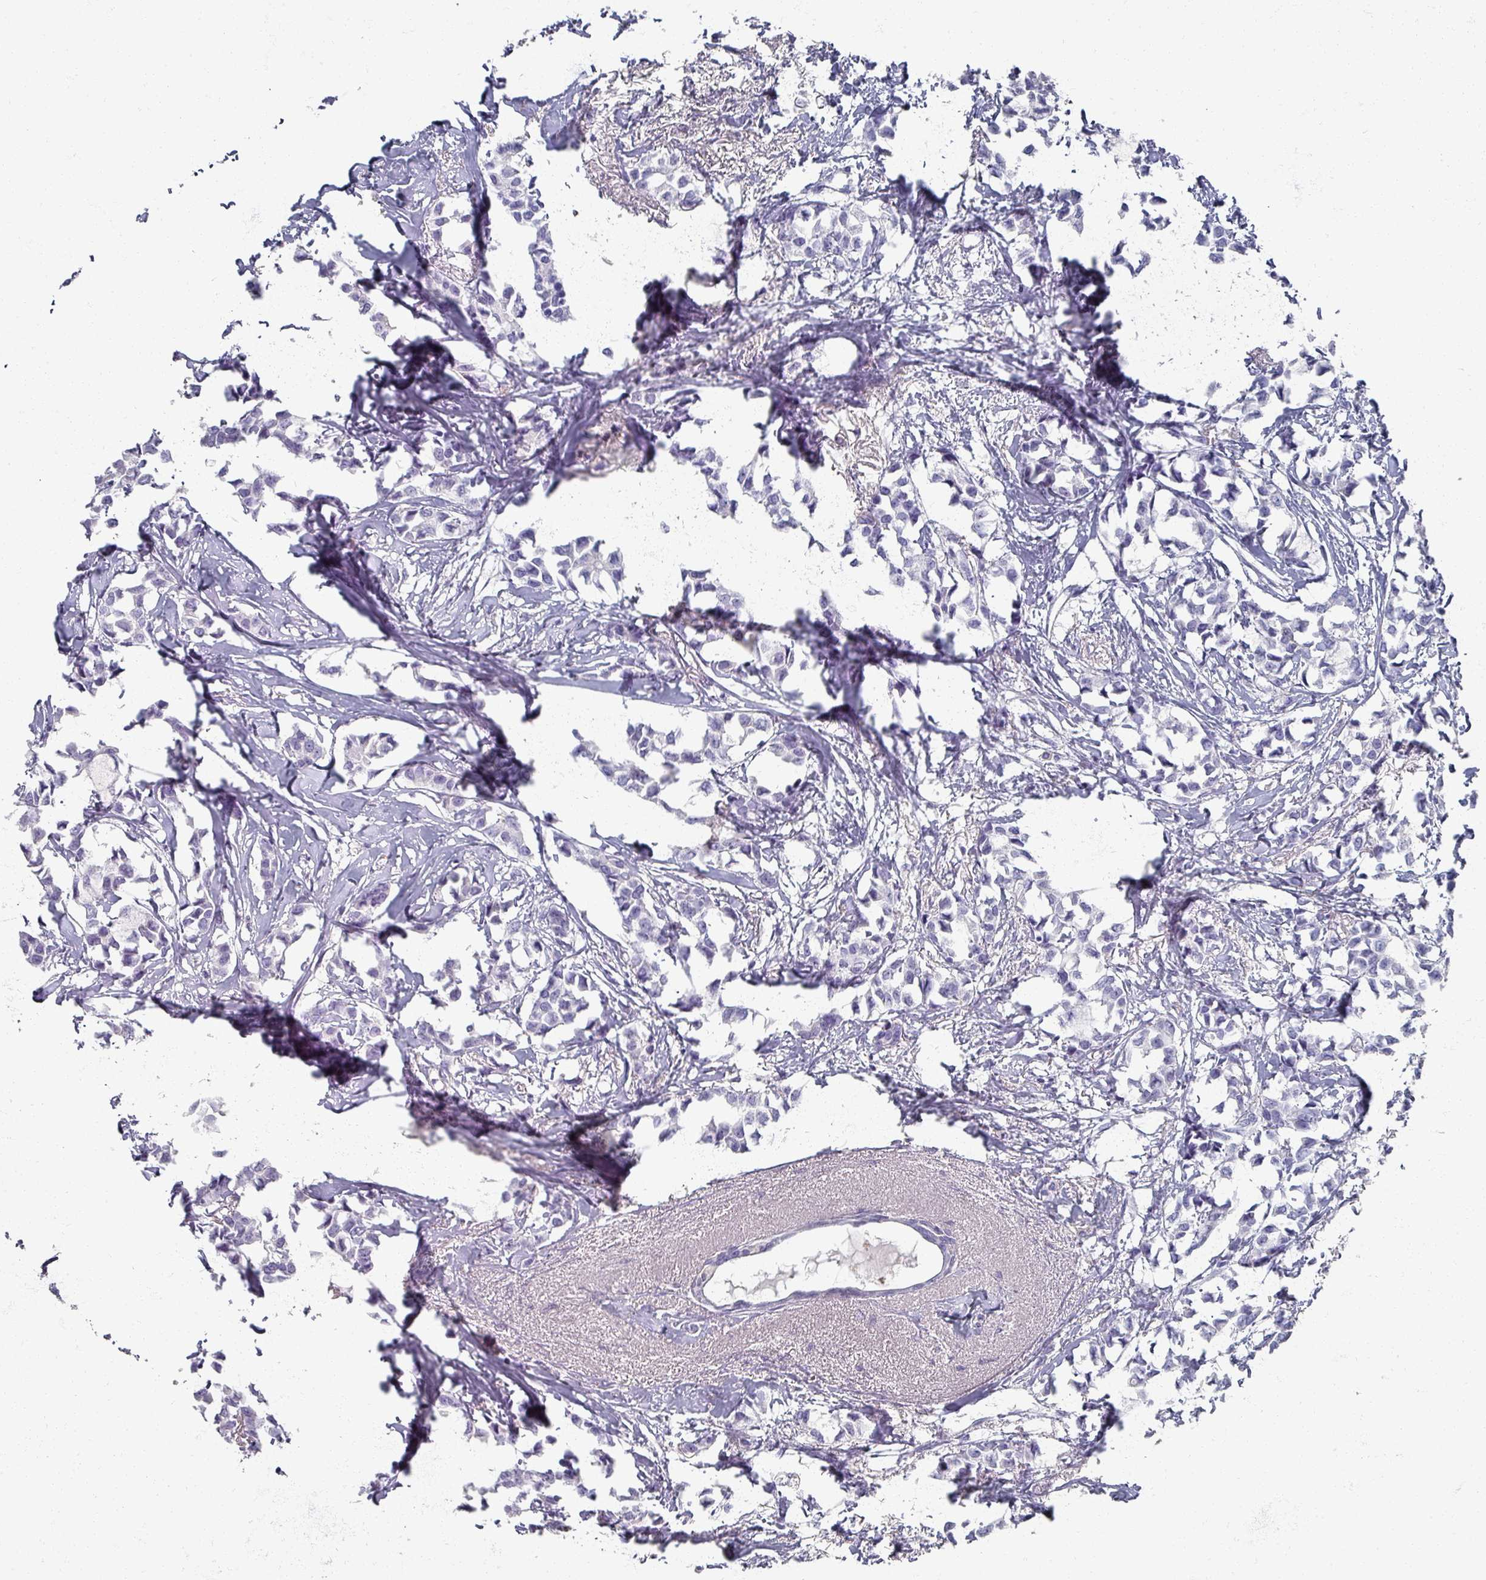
{"staining": {"intensity": "negative", "quantity": "none", "location": "none"}, "tissue": "breast cancer", "cell_type": "Tumor cells", "image_type": "cancer", "snomed": [{"axis": "morphology", "description": "Duct carcinoma"}, {"axis": "topography", "description": "Breast"}], "caption": "Immunohistochemistry image of neoplastic tissue: human intraductal carcinoma (breast) stained with DAB (3,3'-diaminobenzidine) displays no significant protein expression in tumor cells.", "gene": "OMG", "patient": {"sex": "female", "age": 73}}